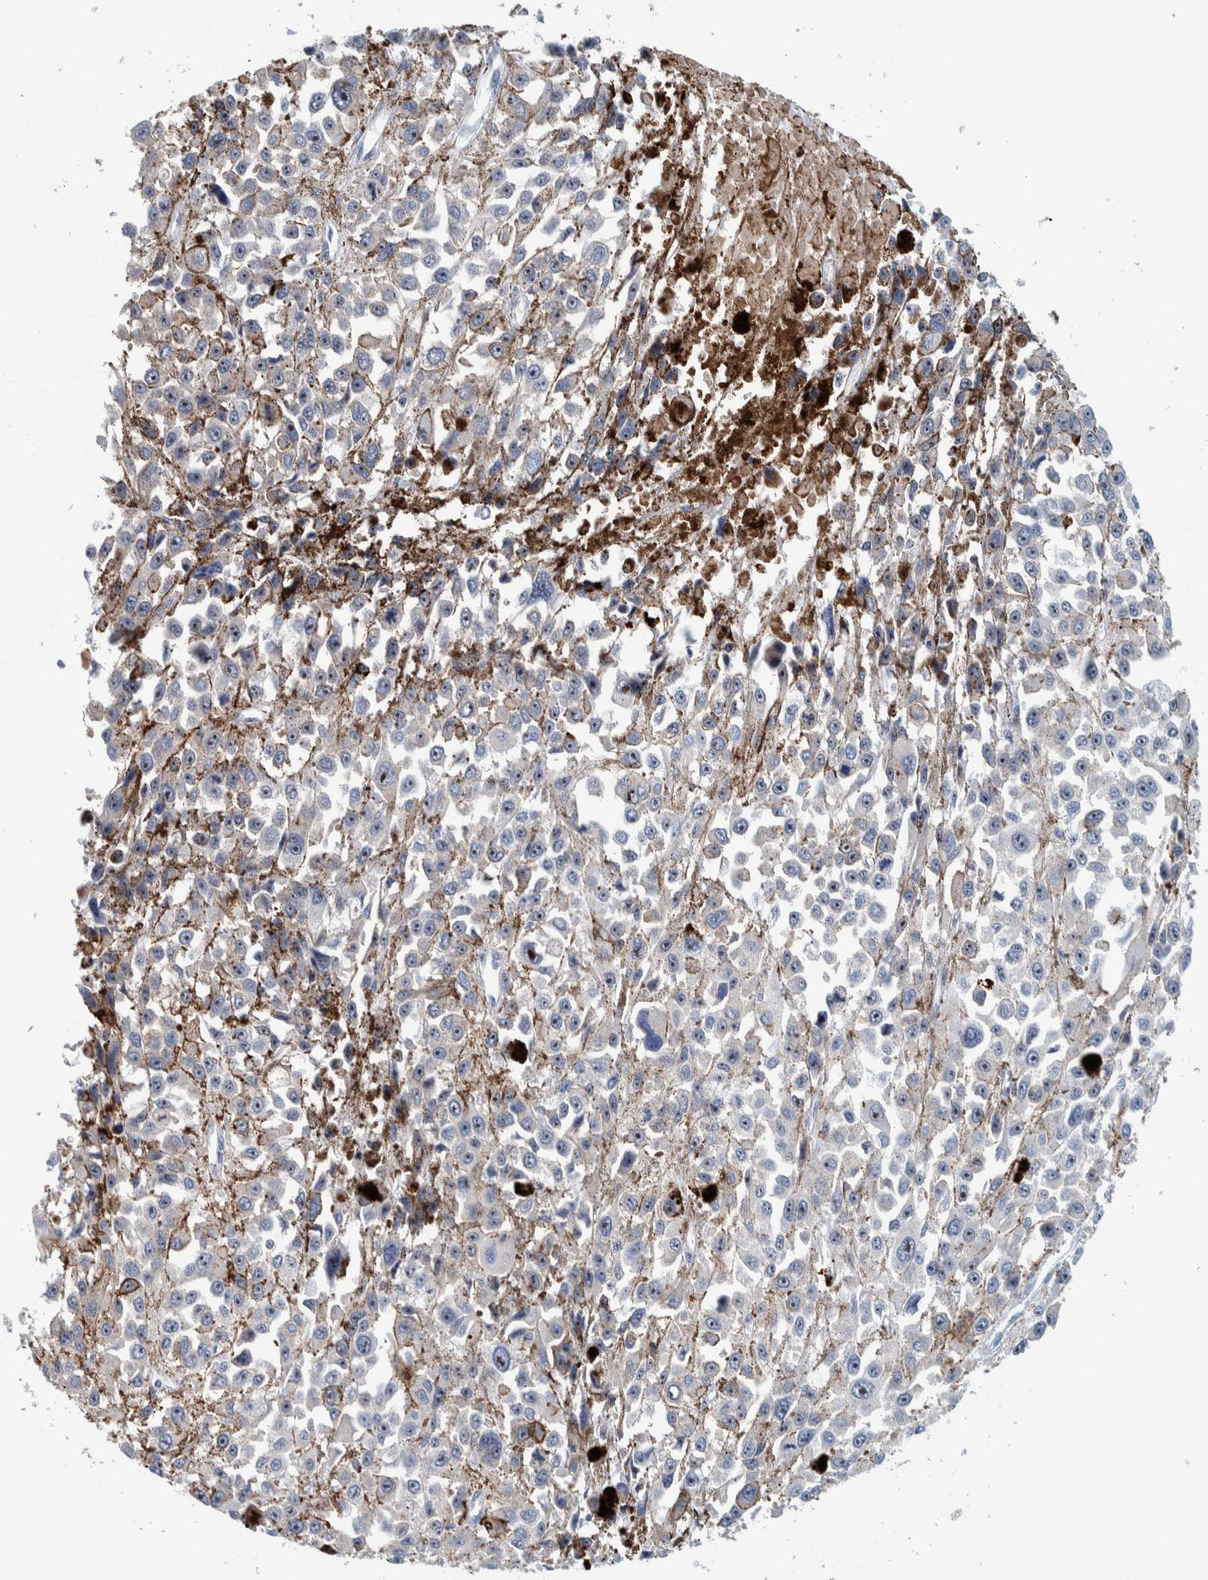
{"staining": {"intensity": "moderate", "quantity": "<25%", "location": "nuclear"}, "tissue": "melanoma", "cell_type": "Tumor cells", "image_type": "cancer", "snomed": [{"axis": "morphology", "description": "Malignant melanoma, Metastatic site"}, {"axis": "topography", "description": "Lymph node"}], "caption": "DAB (3,3'-diaminobenzidine) immunohistochemical staining of human malignant melanoma (metastatic site) exhibits moderate nuclear protein staining in about <25% of tumor cells. The staining is performed using DAB (3,3'-diaminobenzidine) brown chromogen to label protein expression. The nuclei are counter-stained blue using hematoxylin.", "gene": "NOL11", "patient": {"sex": "male", "age": 59}}